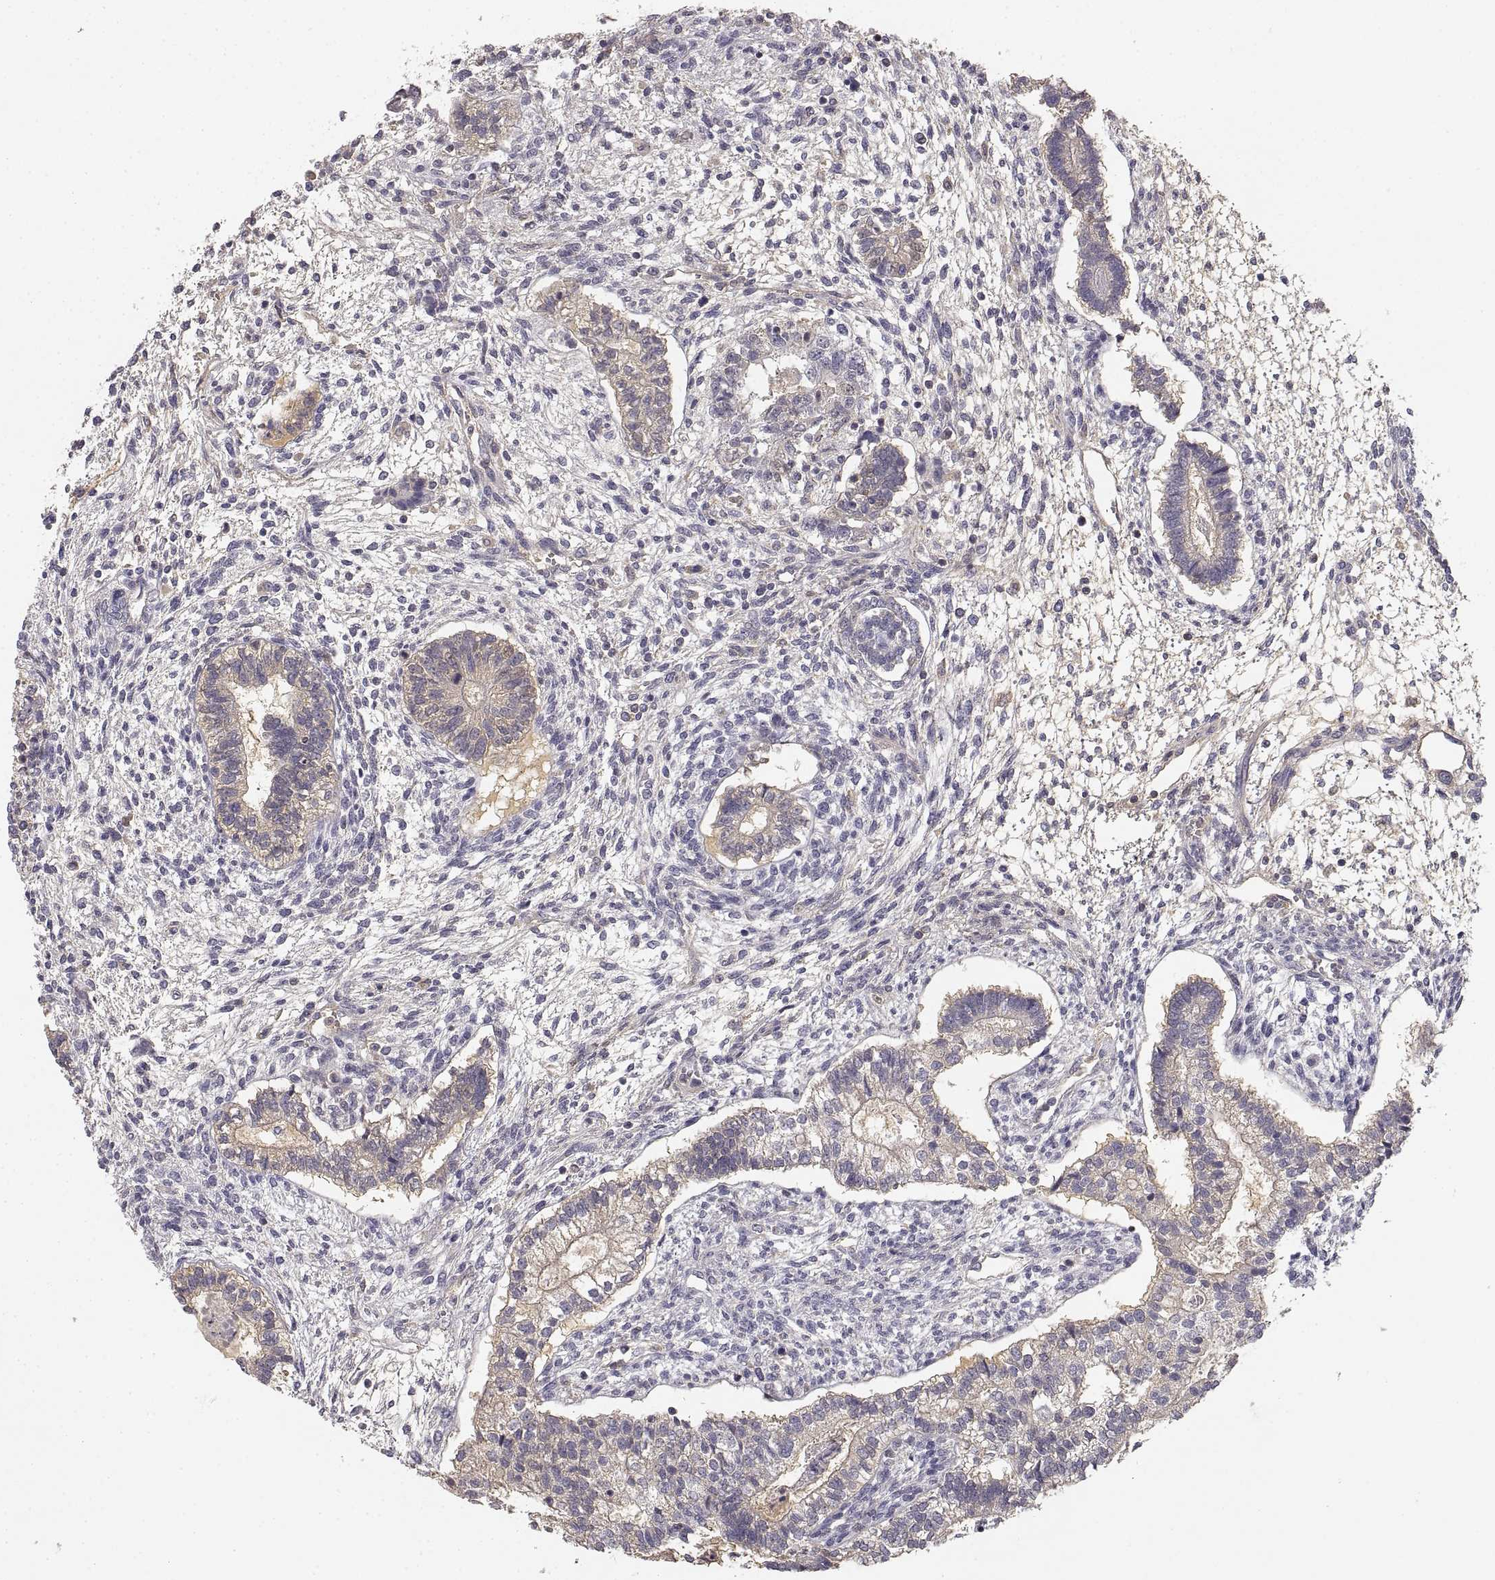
{"staining": {"intensity": "weak", "quantity": "25%-75%", "location": "cytoplasmic/membranous"}, "tissue": "testis cancer", "cell_type": "Tumor cells", "image_type": "cancer", "snomed": [{"axis": "morphology", "description": "Carcinoma, Embryonal, NOS"}, {"axis": "topography", "description": "Testis"}], "caption": "Immunohistochemical staining of human testis embryonal carcinoma exhibits low levels of weak cytoplasmic/membranous staining in approximately 25%-75% of tumor cells.", "gene": "RUNDC3A", "patient": {"sex": "male", "age": 37}}